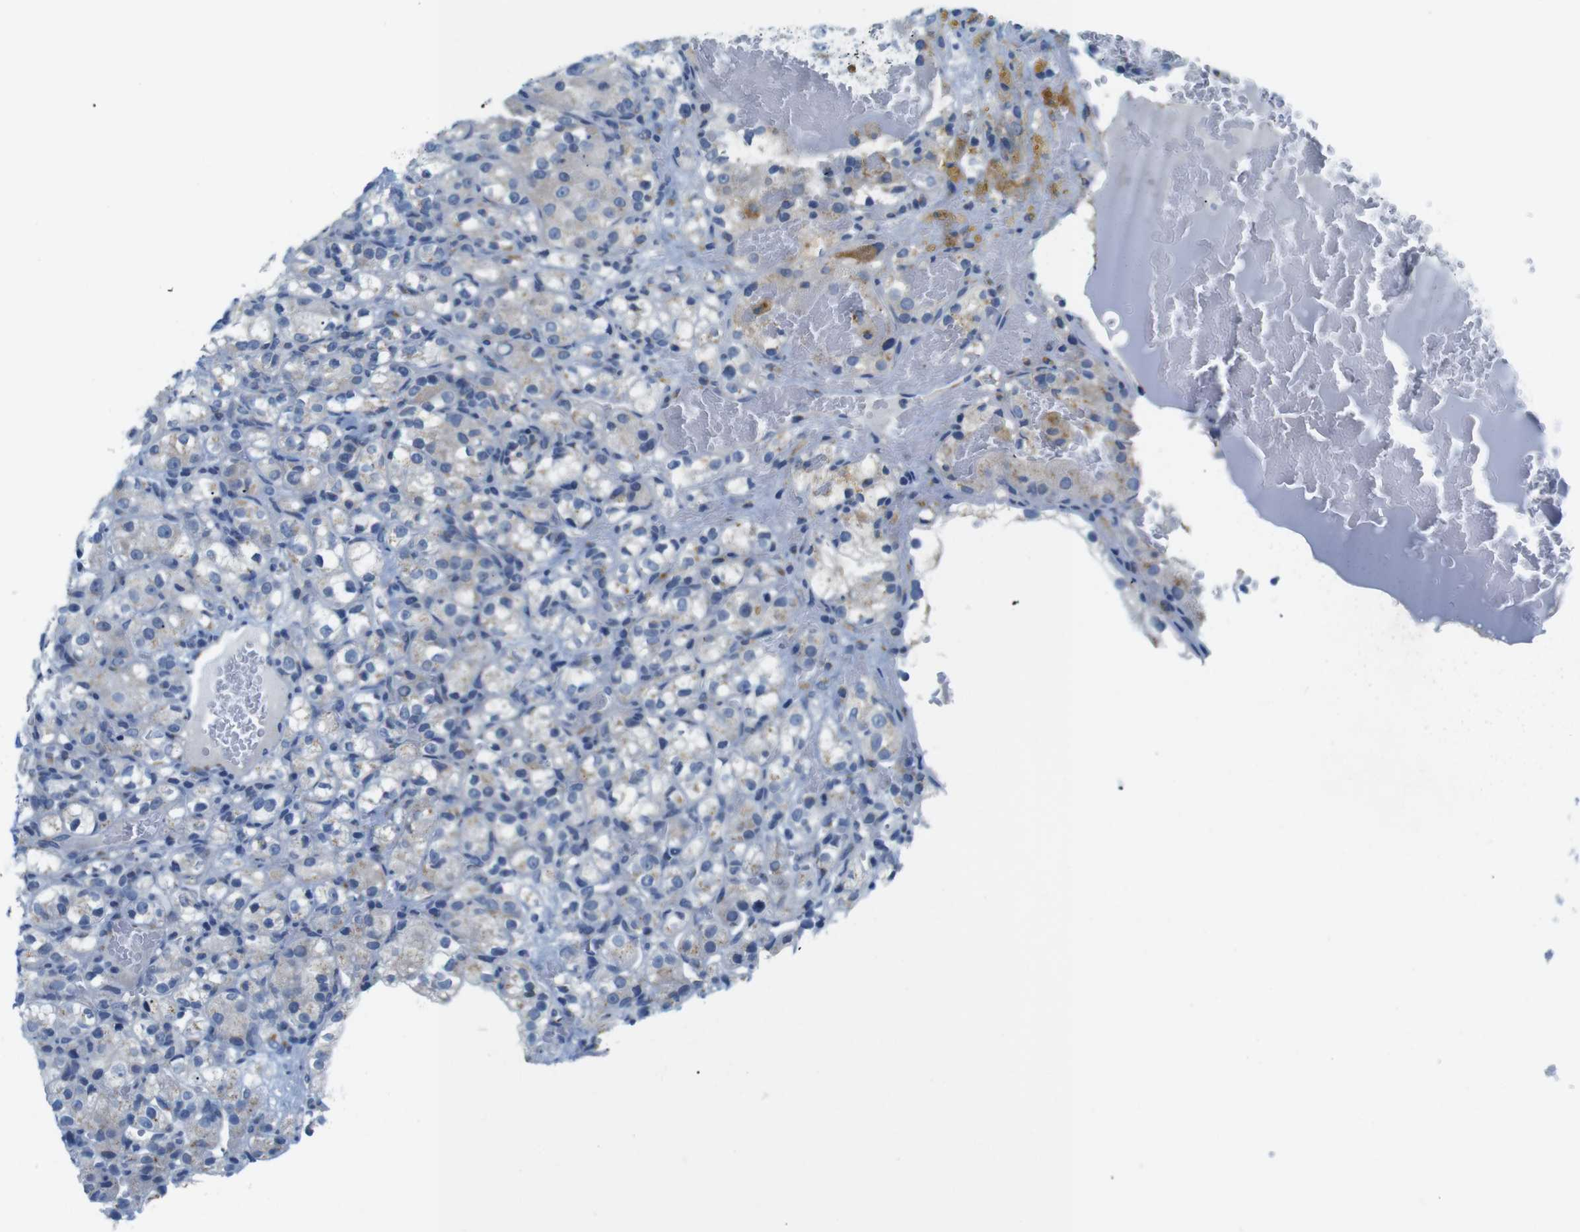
{"staining": {"intensity": "negative", "quantity": "none", "location": "none"}, "tissue": "renal cancer", "cell_type": "Tumor cells", "image_type": "cancer", "snomed": [{"axis": "morphology", "description": "Normal tissue, NOS"}, {"axis": "morphology", "description": "Adenocarcinoma, NOS"}, {"axis": "topography", "description": "Kidney"}], "caption": "Protein analysis of adenocarcinoma (renal) shows no significant staining in tumor cells.", "gene": "GOLGA2", "patient": {"sex": "male", "age": 61}}